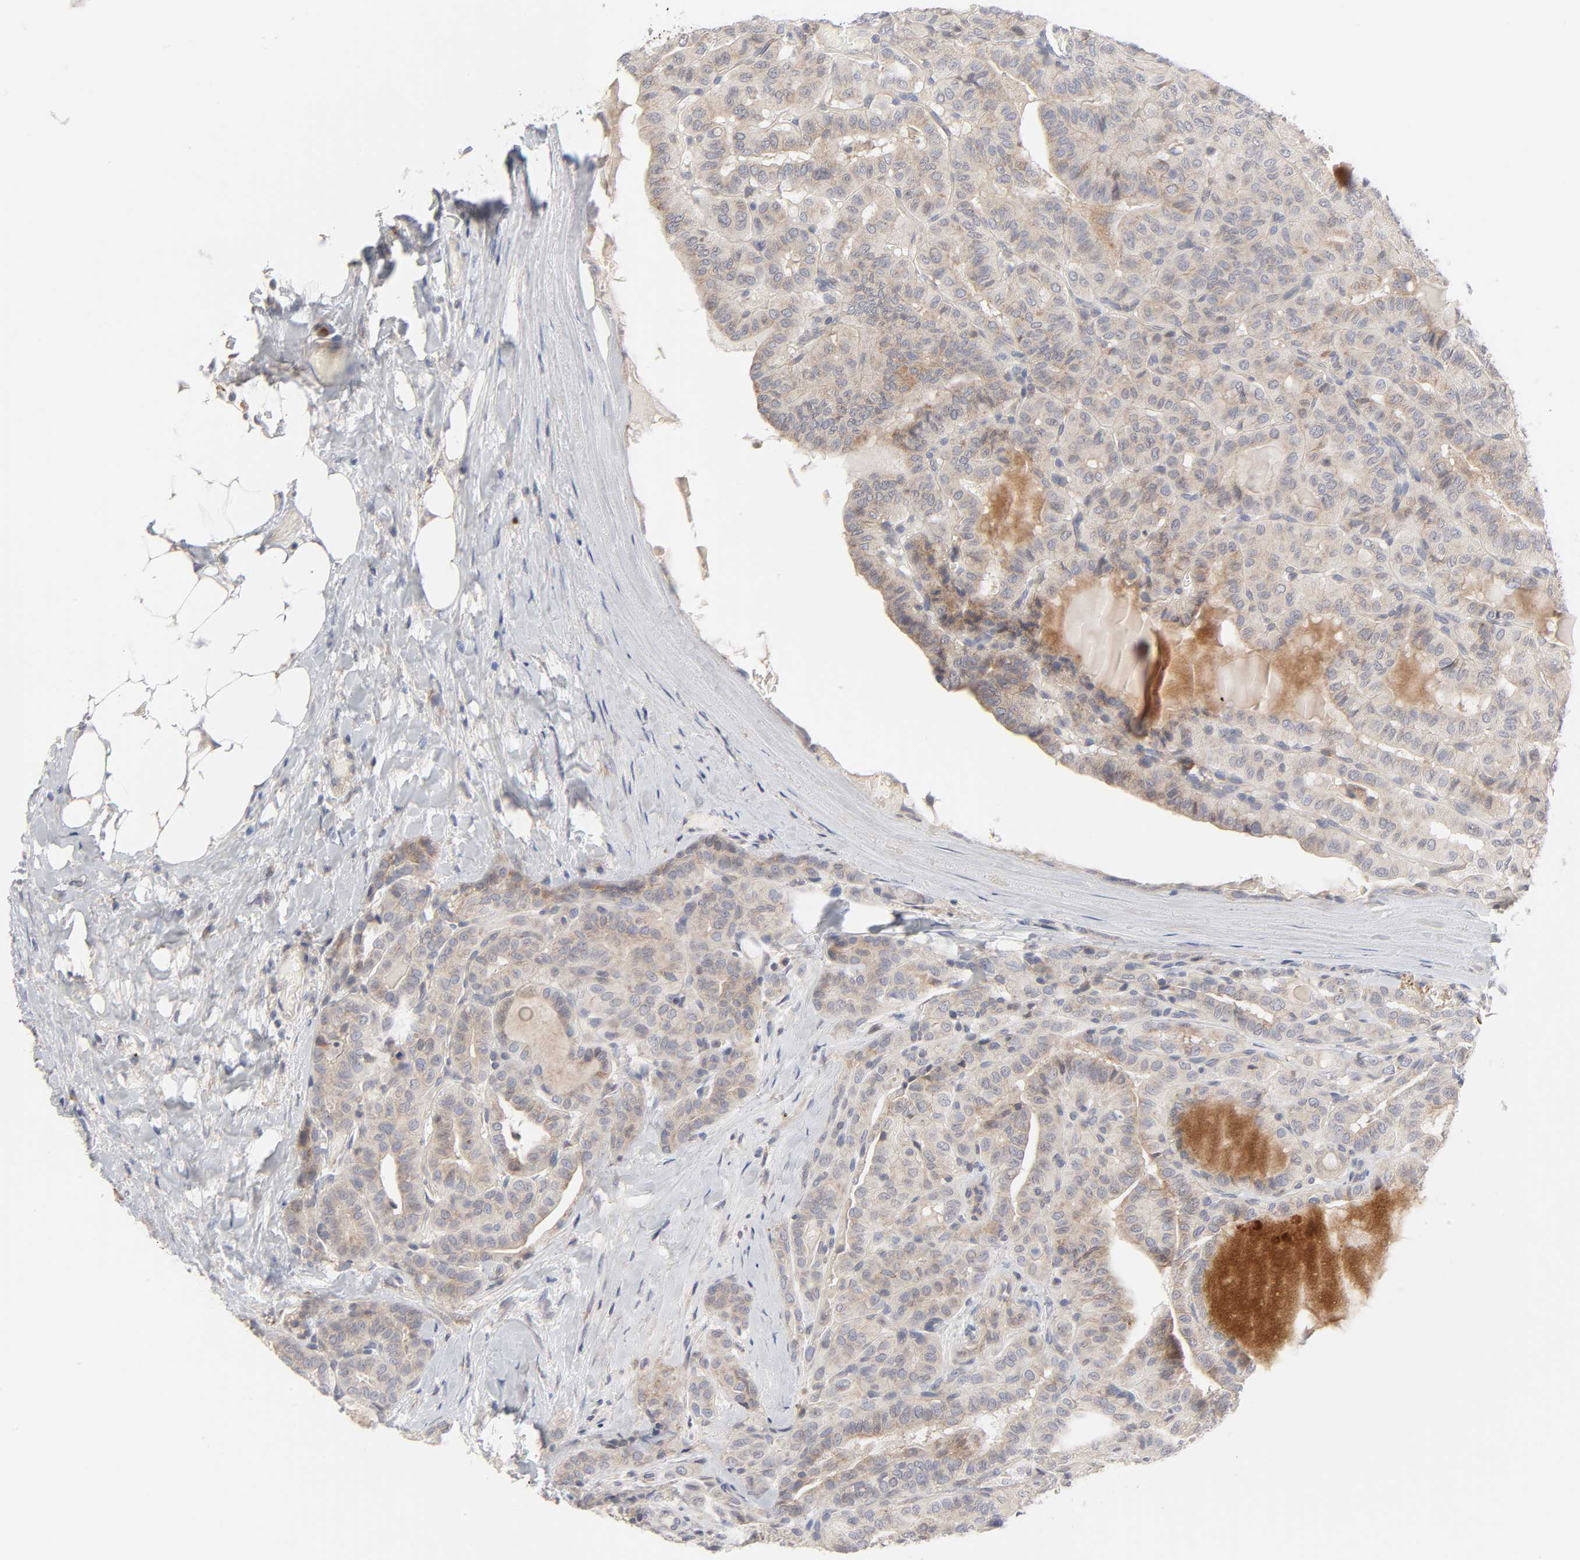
{"staining": {"intensity": "weak", "quantity": "25%-75%", "location": "cytoplasmic/membranous"}, "tissue": "thyroid cancer", "cell_type": "Tumor cells", "image_type": "cancer", "snomed": [{"axis": "morphology", "description": "Papillary adenocarcinoma, NOS"}, {"axis": "topography", "description": "Thyroid gland"}], "caption": "Tumor cells demonstrate low levels of weak cytoplasmic/membranous expression in about 25%-75% of cells in thyroid papillary adenocarcinoma. The protein is shown in brown color, while the nuclei are stained blue.", "gene": "IL4R", "patient": {"sex": "male", "age": 77}}